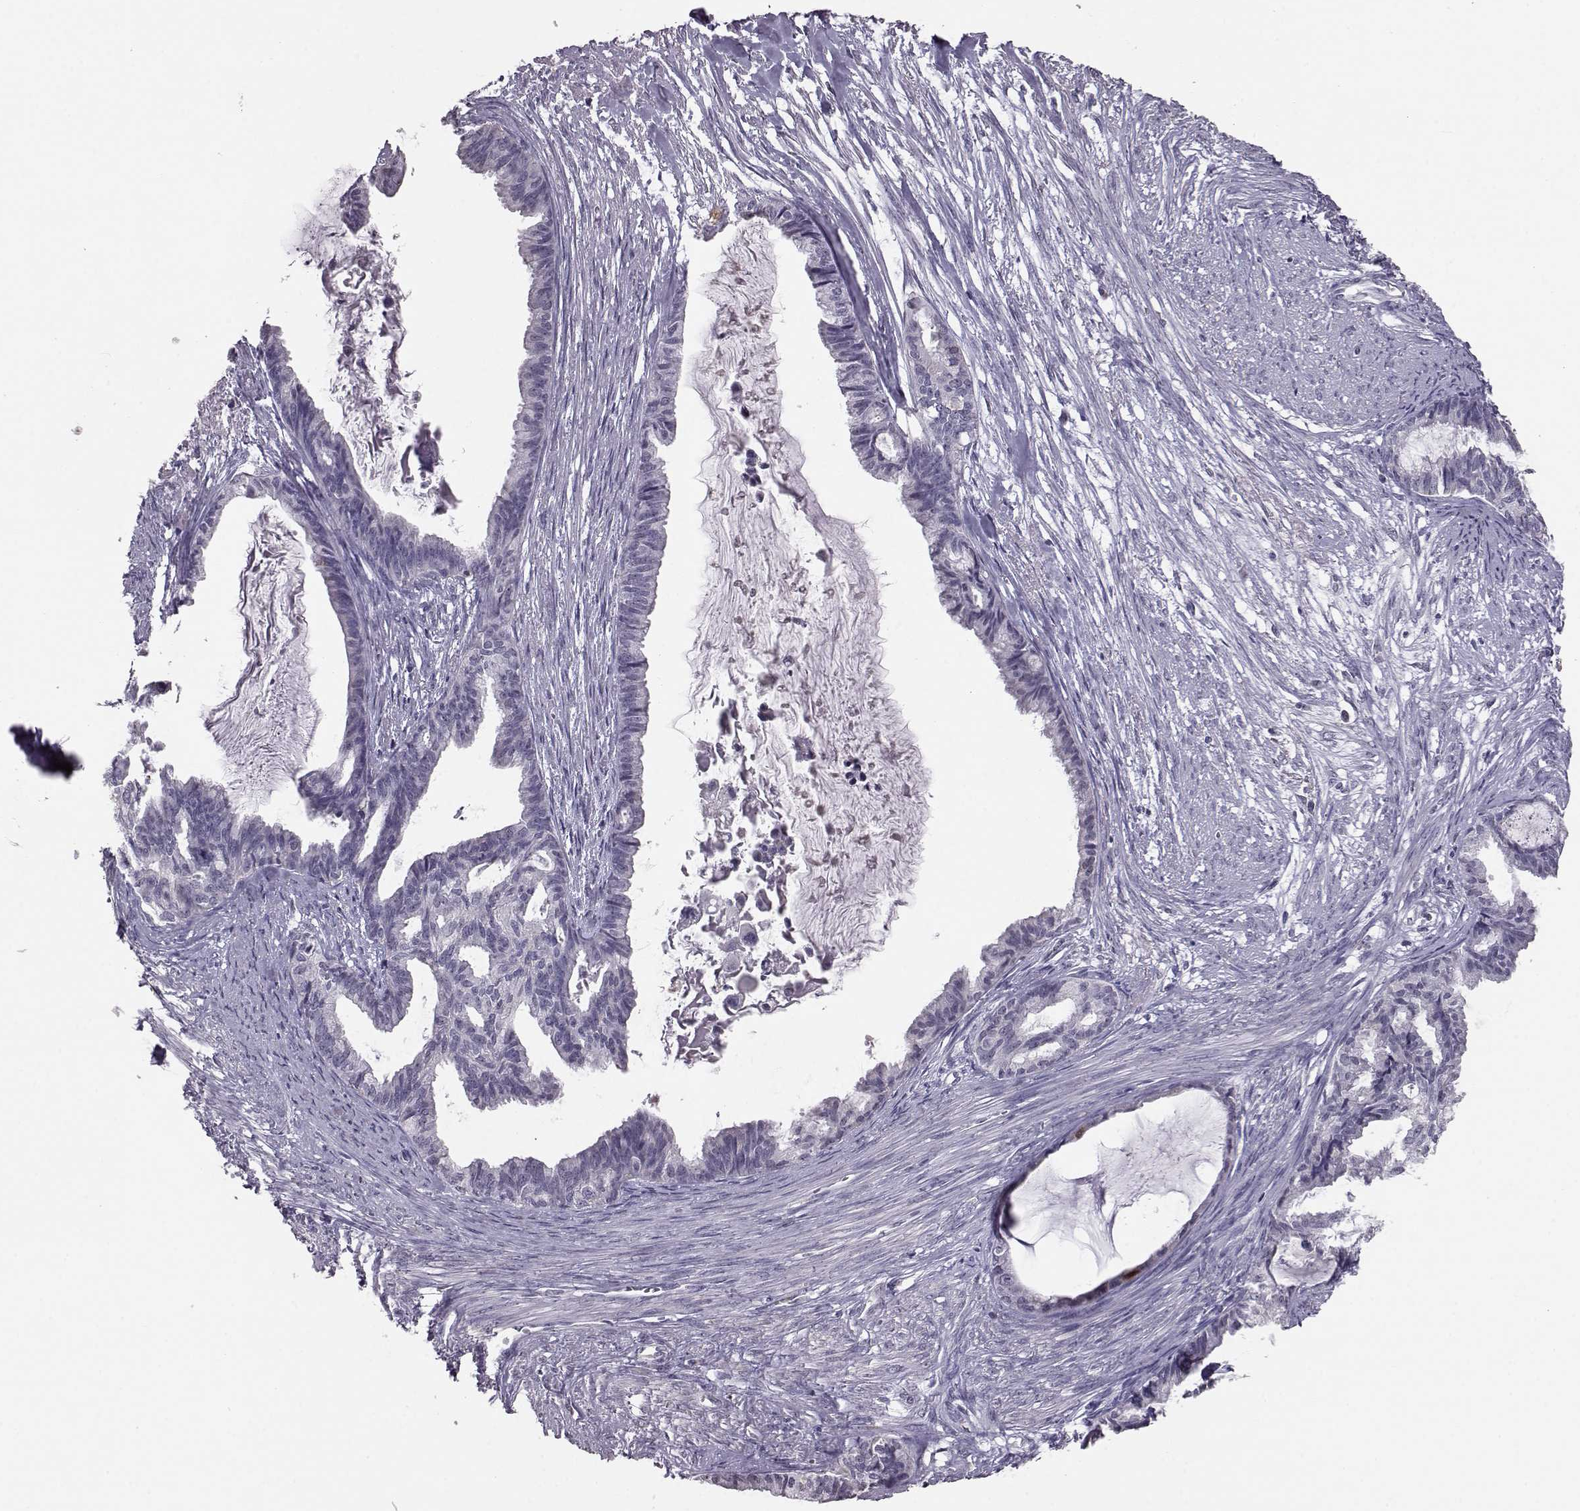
{"staining": {"intensity": "negative", "quantity": "none", "location": "none"}, "tissue": "endometrial cancer", "cell_type": "Tumor cells", "image_type": "cancer", "snomed": [{"axis": "morphology", "description": "Adenocarcinoma, NOS"}, {"axis": "topography", "description": "Endometrium"}], "caption": "A high-resolution photomicrograph shows immunohistochemistry (IHC) staining of endometrial cancer (adenocarcinoma), which reveals no significant positivity in tumor cells. The staining is performed using DAB brown chromogen with nuclei counter-stained in using hematoxylin.", "gene": "ALDH3A1", "patient": {"sex": "female", "age": 86}}